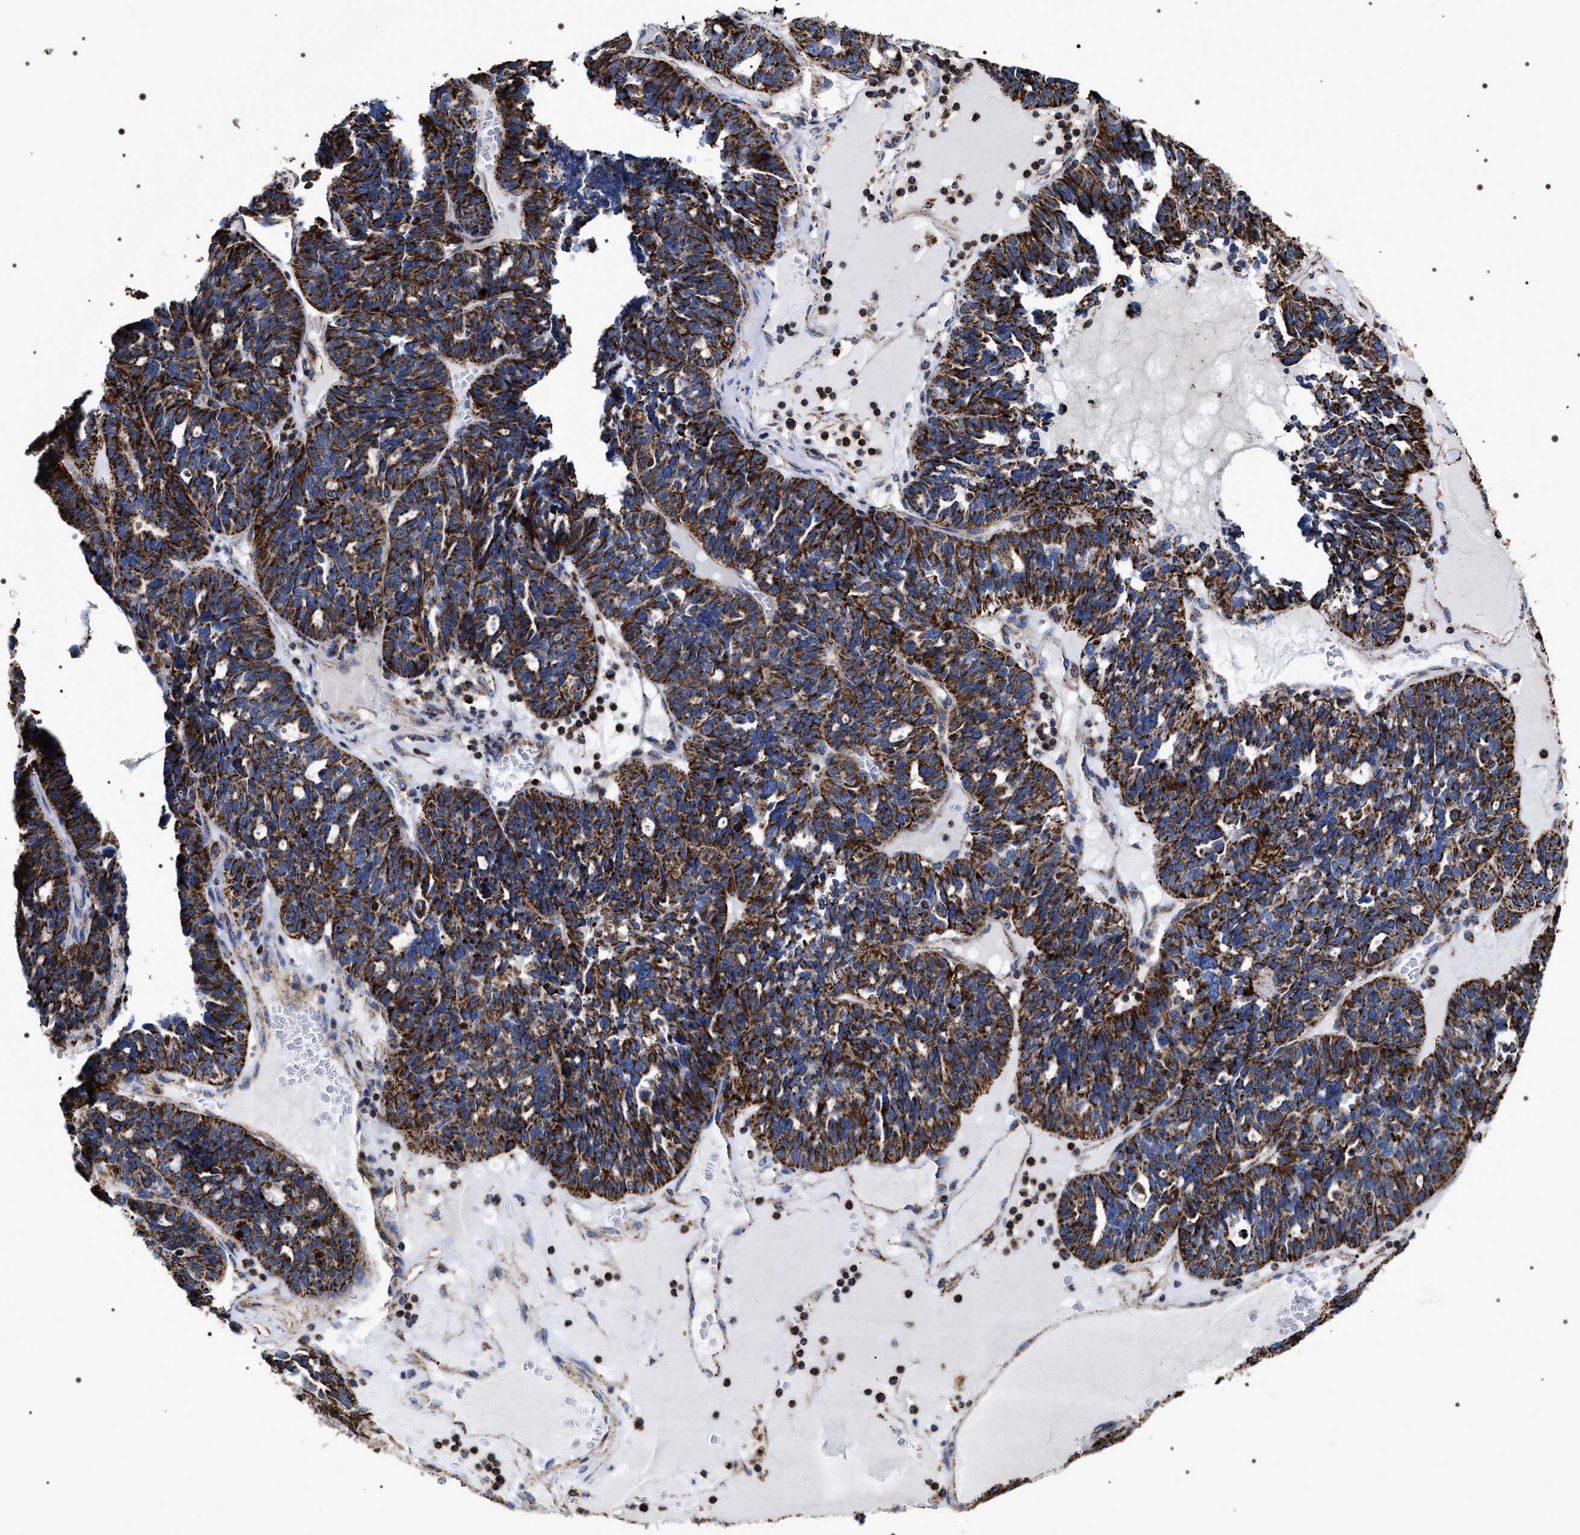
{"staining": {"intensity": "strong", "quantity": ">75%", "location": "cytoplasmic/membranous"}, "tissue": "ovarian cancer", "cell_type": "Tumor cells", "image_type": "cancer", "snomed": [{"axis": "morphology", "description": "Cystadenocarcinoma, serous, NOS"}, {"axis": "topography", "description": "Ovary"}], "caption": "Serous cystadenocarcinoma (ovarian) stained with a brown dye displays strong cytoplasmic/membranous positive positivity in about >75% of tumor cells.", "gene": "COG5", "patient": {"sex": "female", "age": 59}}